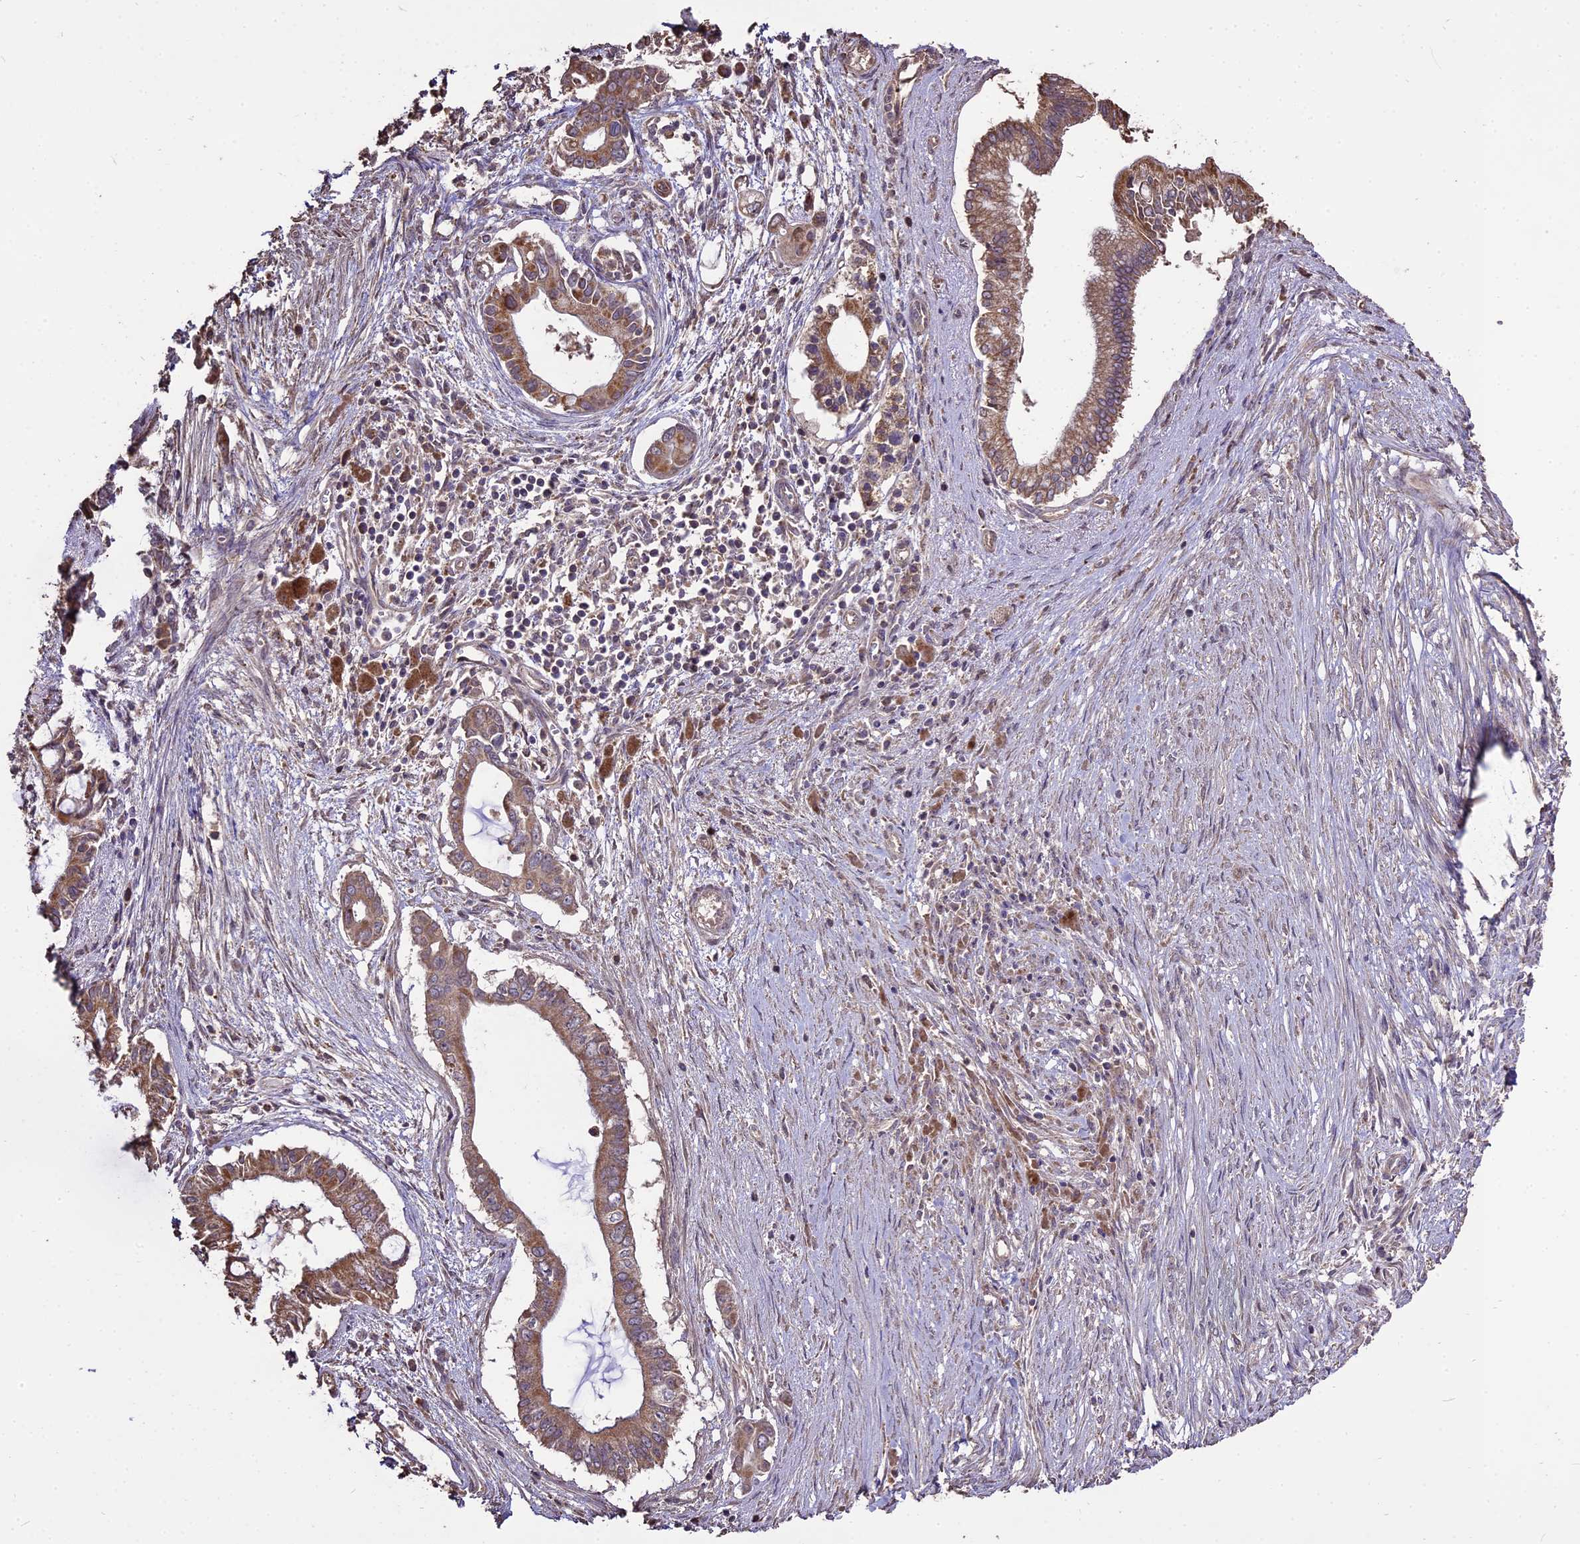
{"staining": {"intensity": "moderate", "quantity": "25%-75%", "location": "cytoplasmic/membranous"}, "tissue": "pancreatic cancer", "cell_type": "Tumor cells", "image_type": "cancer", "snomed": [{"axis": "morphology", "description": "Adenocarcinoma, NOS"}, {"axis": "topography", "description": "Pancreas"}], "caption": "A brown stain highlights moderate cytoplasmic/membranous staining of a protein in pancreatic adenocarcinoma tumor cells. (DAB = brown stain, brightfield microscopy at high magnification).", "gene": "PGPEP1L", "patient": {"sex": "male", "age": 68}}